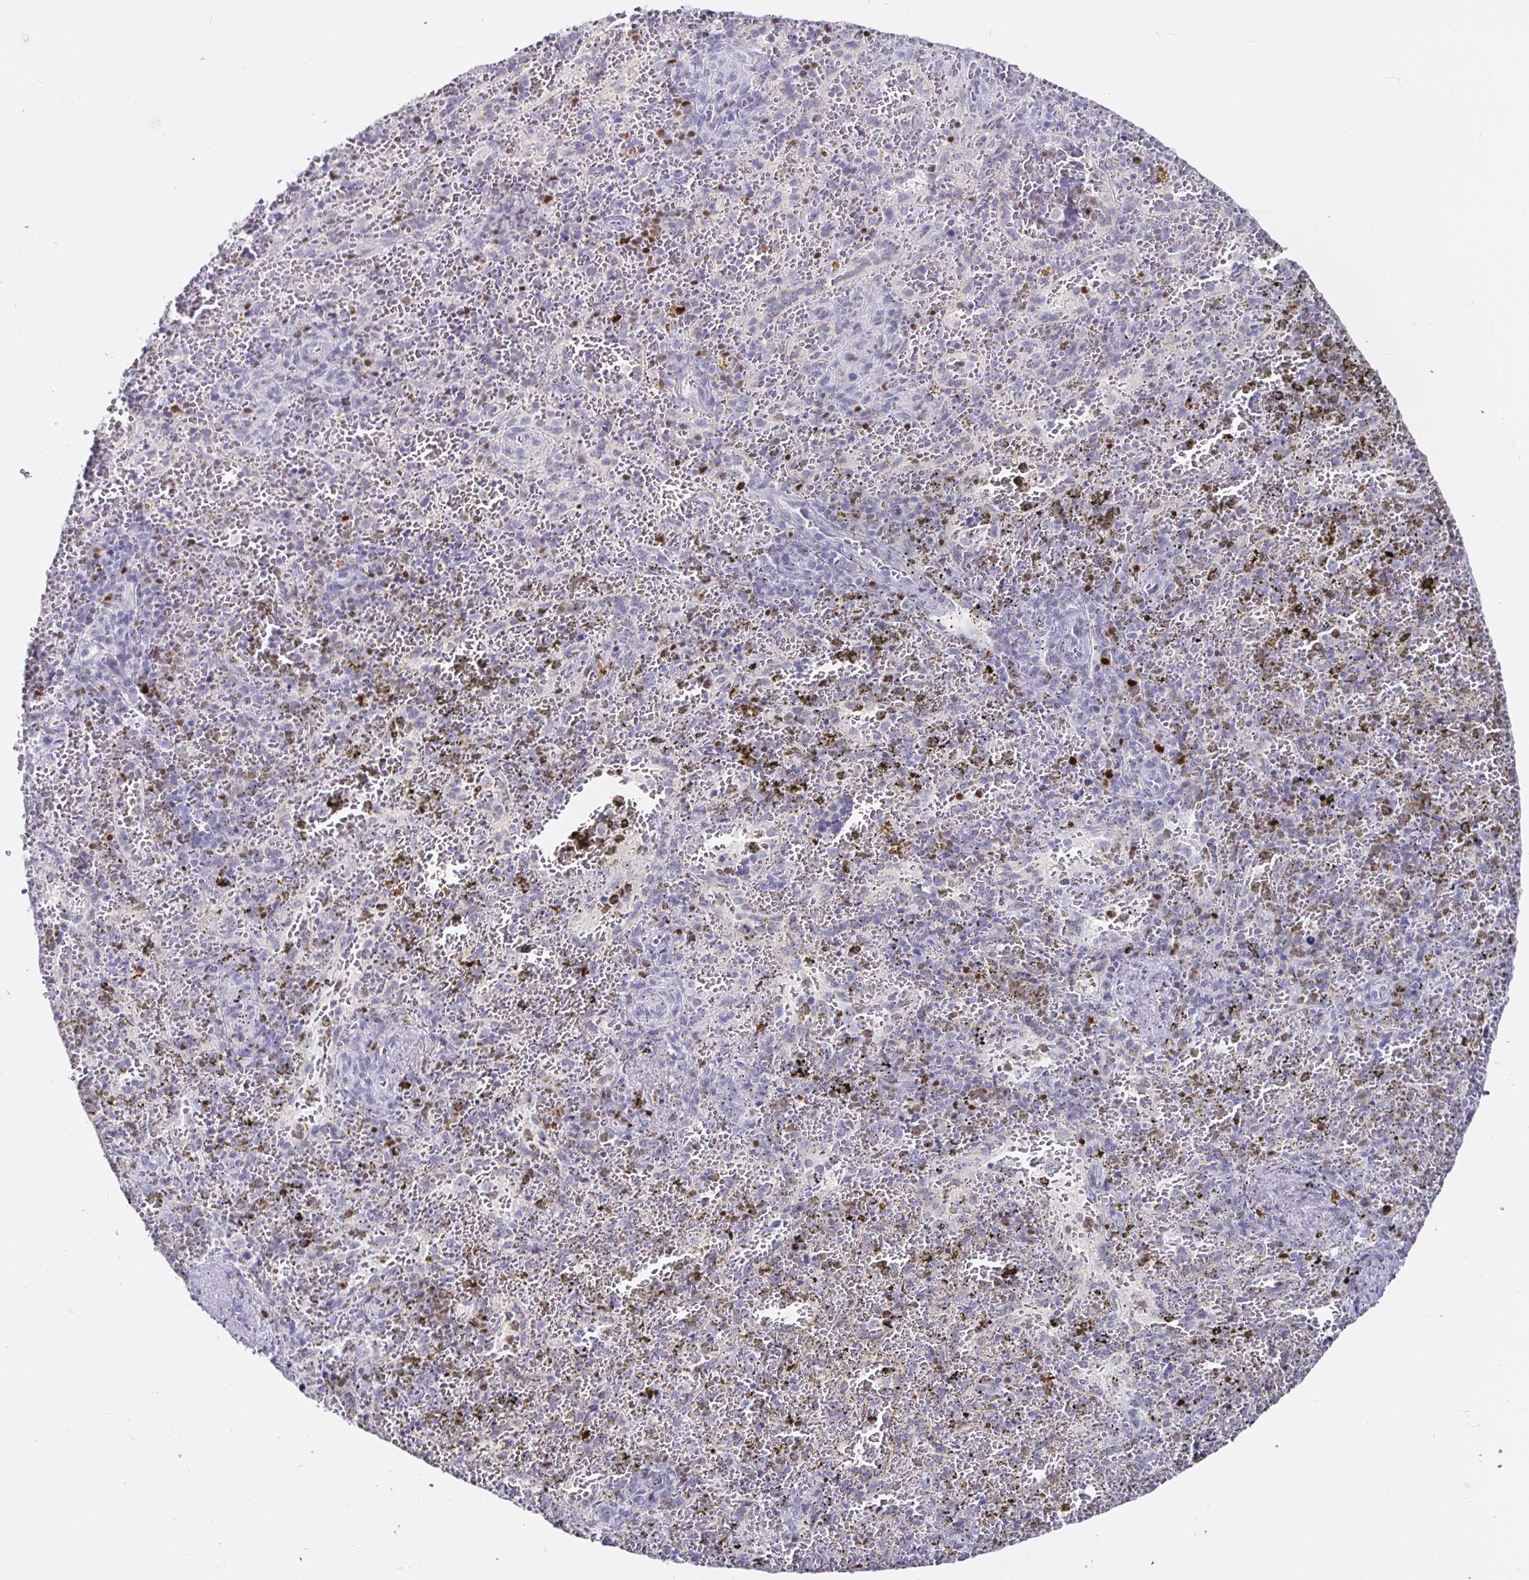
{"staining": {"intensity": "negative", "quantity": "none", "location": "none"}, "tissue": "spleen", "cell_type": "Cells in red pulp", "image_type": "normal", "snomed": [{"axis": "morphology", "description": "Normal tissue, NOS"}, {"axis": "topography", "description": "Spleen"}], "caption": "IHC micrograph of normal human spleen stained for a protein (brown), which exhibits no staining in cells in red pulp. The staining was performed using DAB (3,3'-diaminobenzidine) to visualize the protein expression in brown, while the nuclei were stained in blue with hematoxylin (Magnification: 20x).", "gene": "RUNX2", "patient": {"sex": "female", "age": 50}}